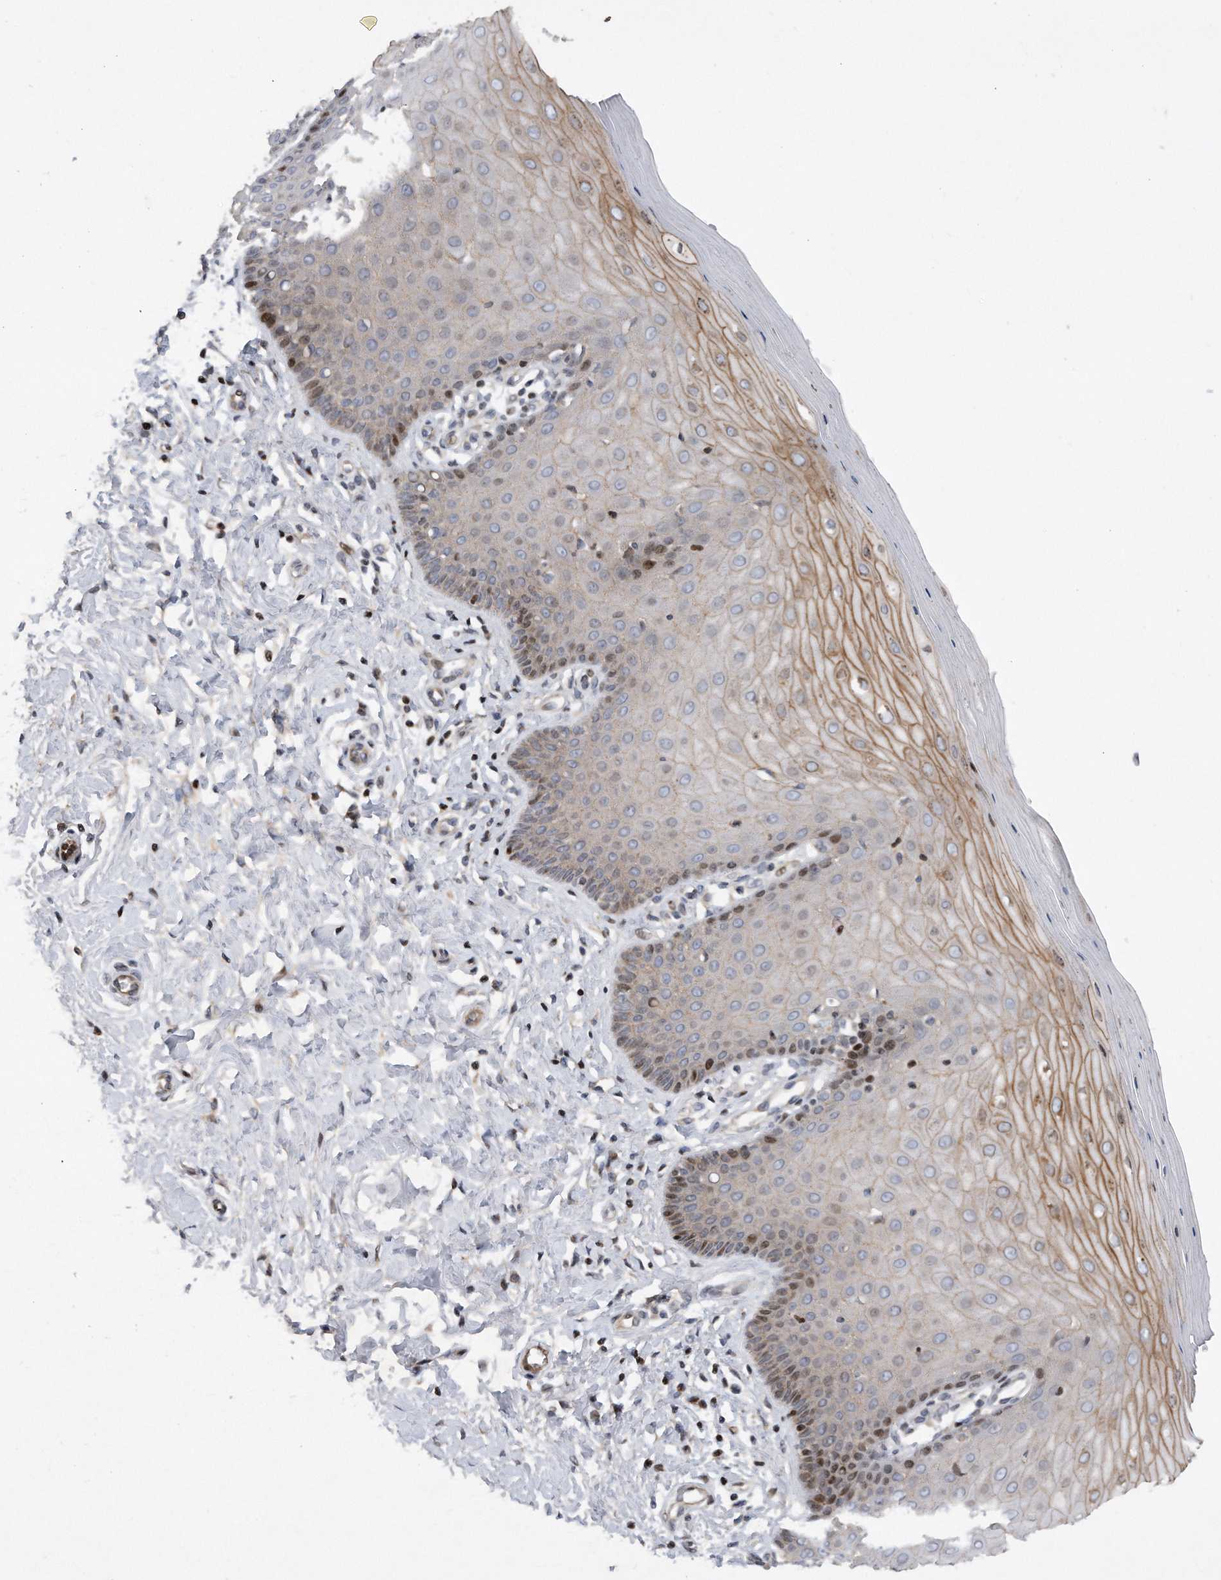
{"staining": {"intensity": "moderate", "quantity": ">75%", "location": "cytoplasmic/membranous"}, "tissue": "cervix", "cell_type": "Glandular cells", "image_type": "normal", "snomed": [{"axis": "morphology", "description": "Normal tissue, NOS"}, {"axis": "topography", "description": "Cervix"}], "caption": "Protein analysis of benign cervix demonstrates moderate cytoplasmic/membranous positivity in about >75% of glandular cells. The protein of interest is shown in brown color, while the nuclei are stained blue.", "gene": "CDH12", "patient": {"sex": "female", "age": 55}}